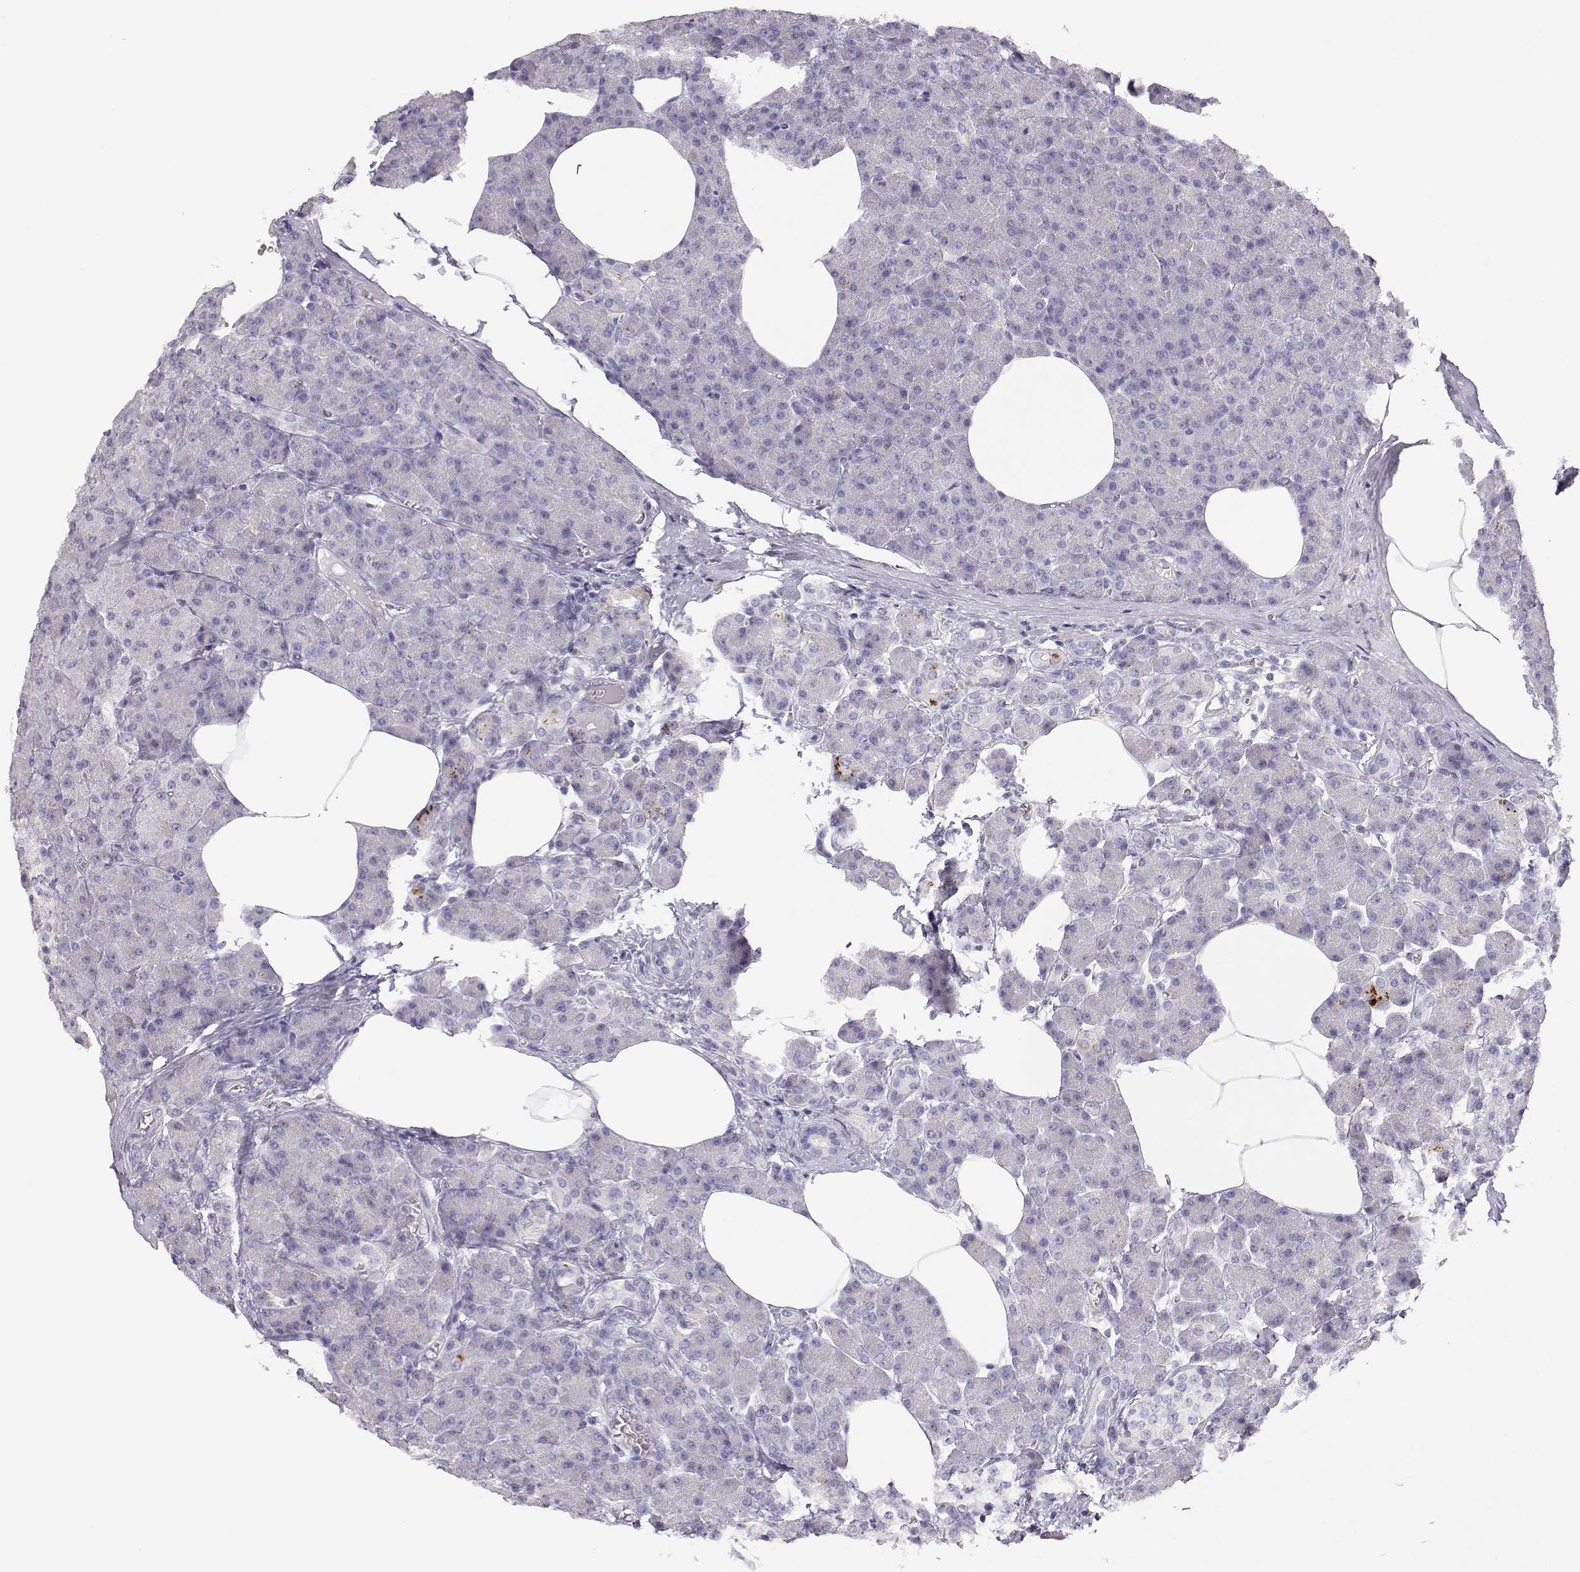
{"staining": {"intensity": "negative", "quantity": "none", "location": "none"}, "tissue": "pancreas", "cell_type": "Exocrine glandular cells", "image_type": "normal", "snomed": [{"axis": "morphology", "description": "Normal tissue, NOS"}, {"axis": "topography", "description": "Pancreas"}], "caption": "This photomicrograph is of normal pancreas stained with immunohistochemistry (IHC) to label a protein in brown with the nuclei are counter-stained blue. There is no positivity in exocrine glandular cells. (DAB IHC, high magnification).", "gene": "FAM166A", "patient": {"sex": "female", "age": 45}}